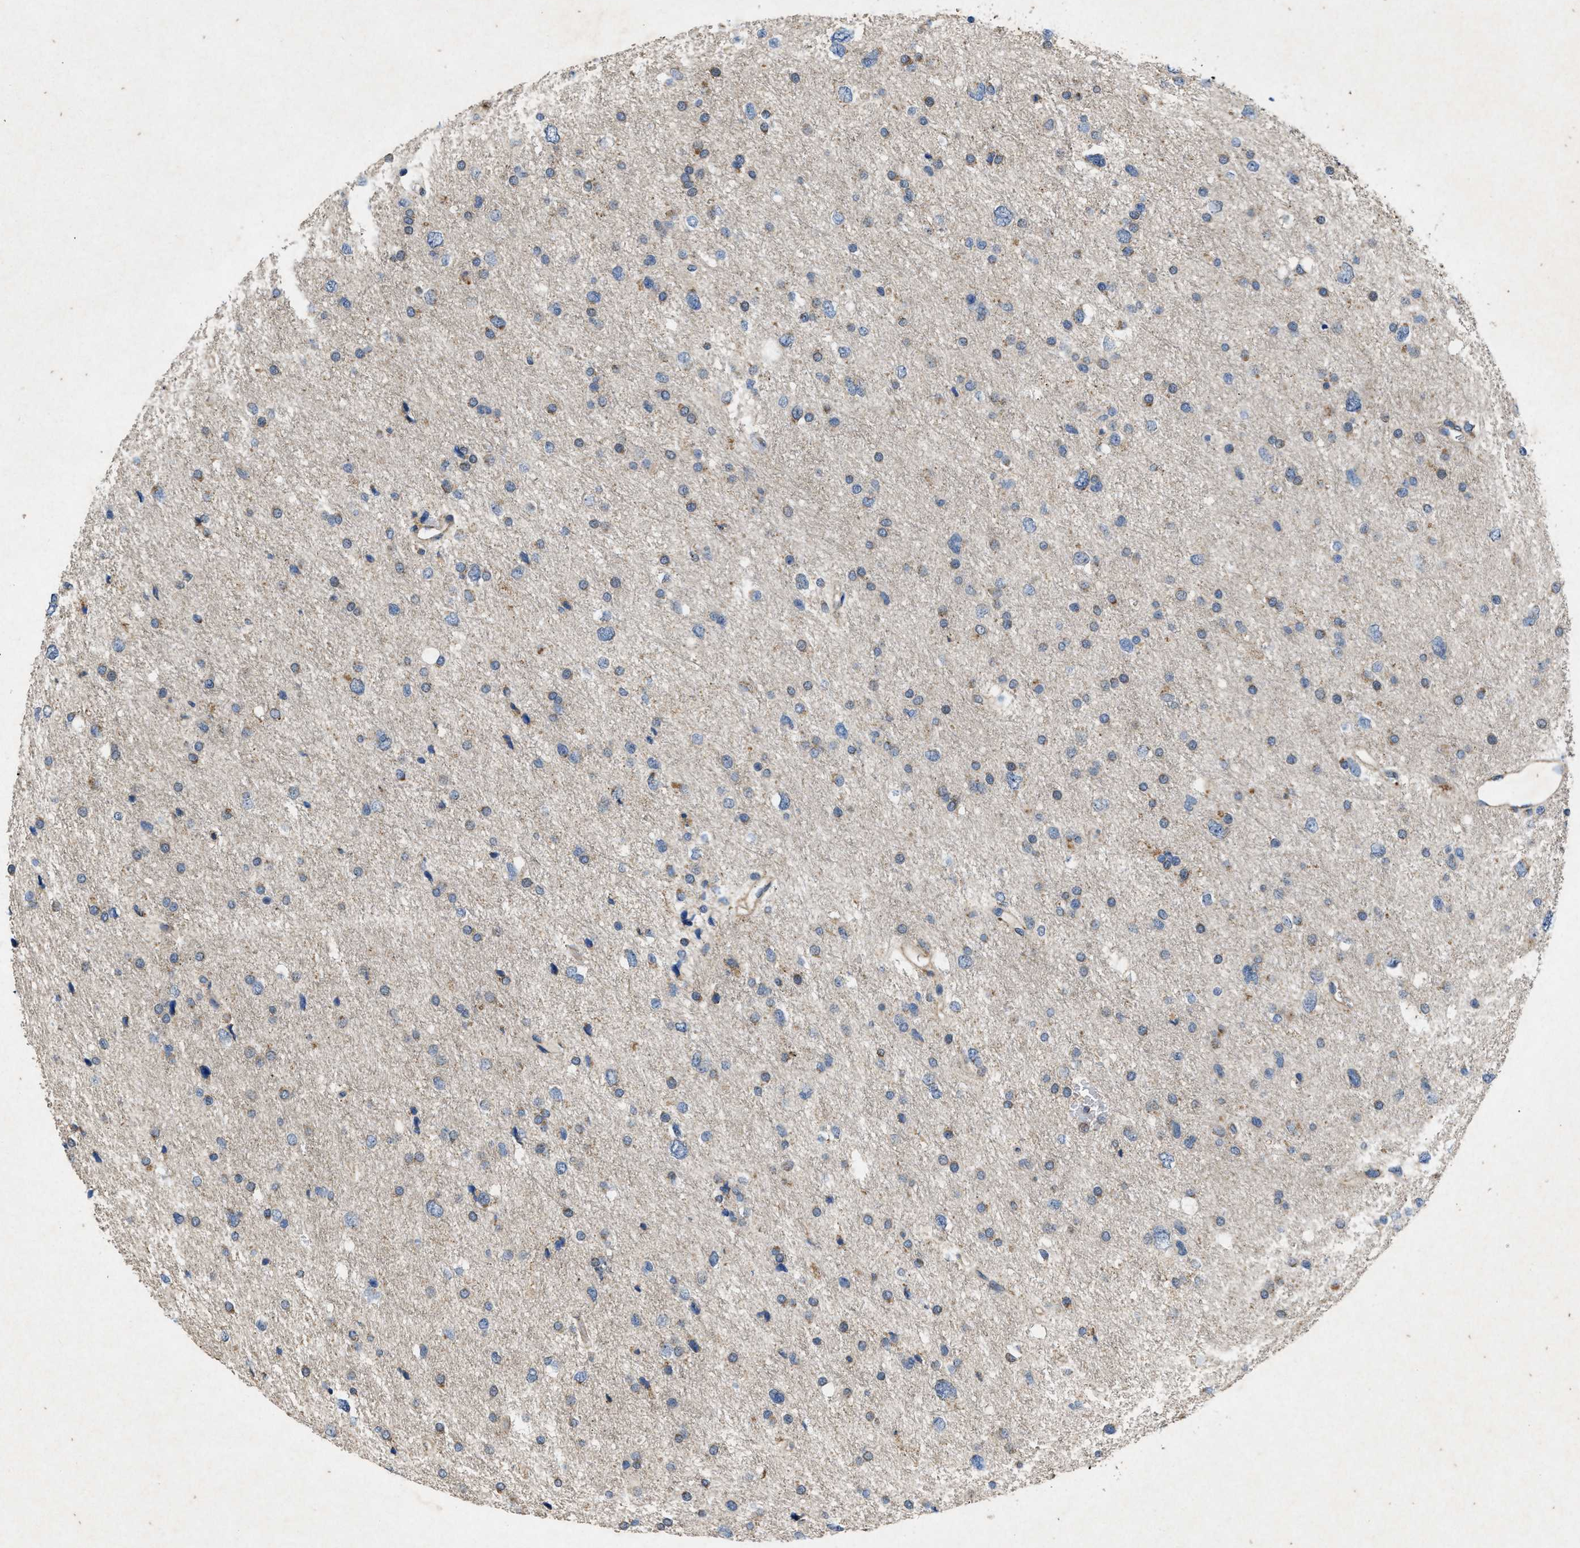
{"staining": {"intensity": "moderate", "quantity": "<25%", "location": "cytoplasmic/membranous"}, "tissue": "glioma", "cell_type": "Tumor cells", "image_type": "cancer", "snomed": [{"axis": "morphology", "description": "Glioma, malignant, Low grade"}, {"axis": "topography", "description": "Brain"}], "caption": "Immunohistochemical staining of low-grade glioma (malignant) demonstrates low levels of moderate cytoplasmic/membranous protein expression in about <25% of tumor cells. (DAB IHC, brown staining for protein, blue staining for nuclei).", "gene": "PRKG2", "patient": {"sex": "female", "age": 37}}